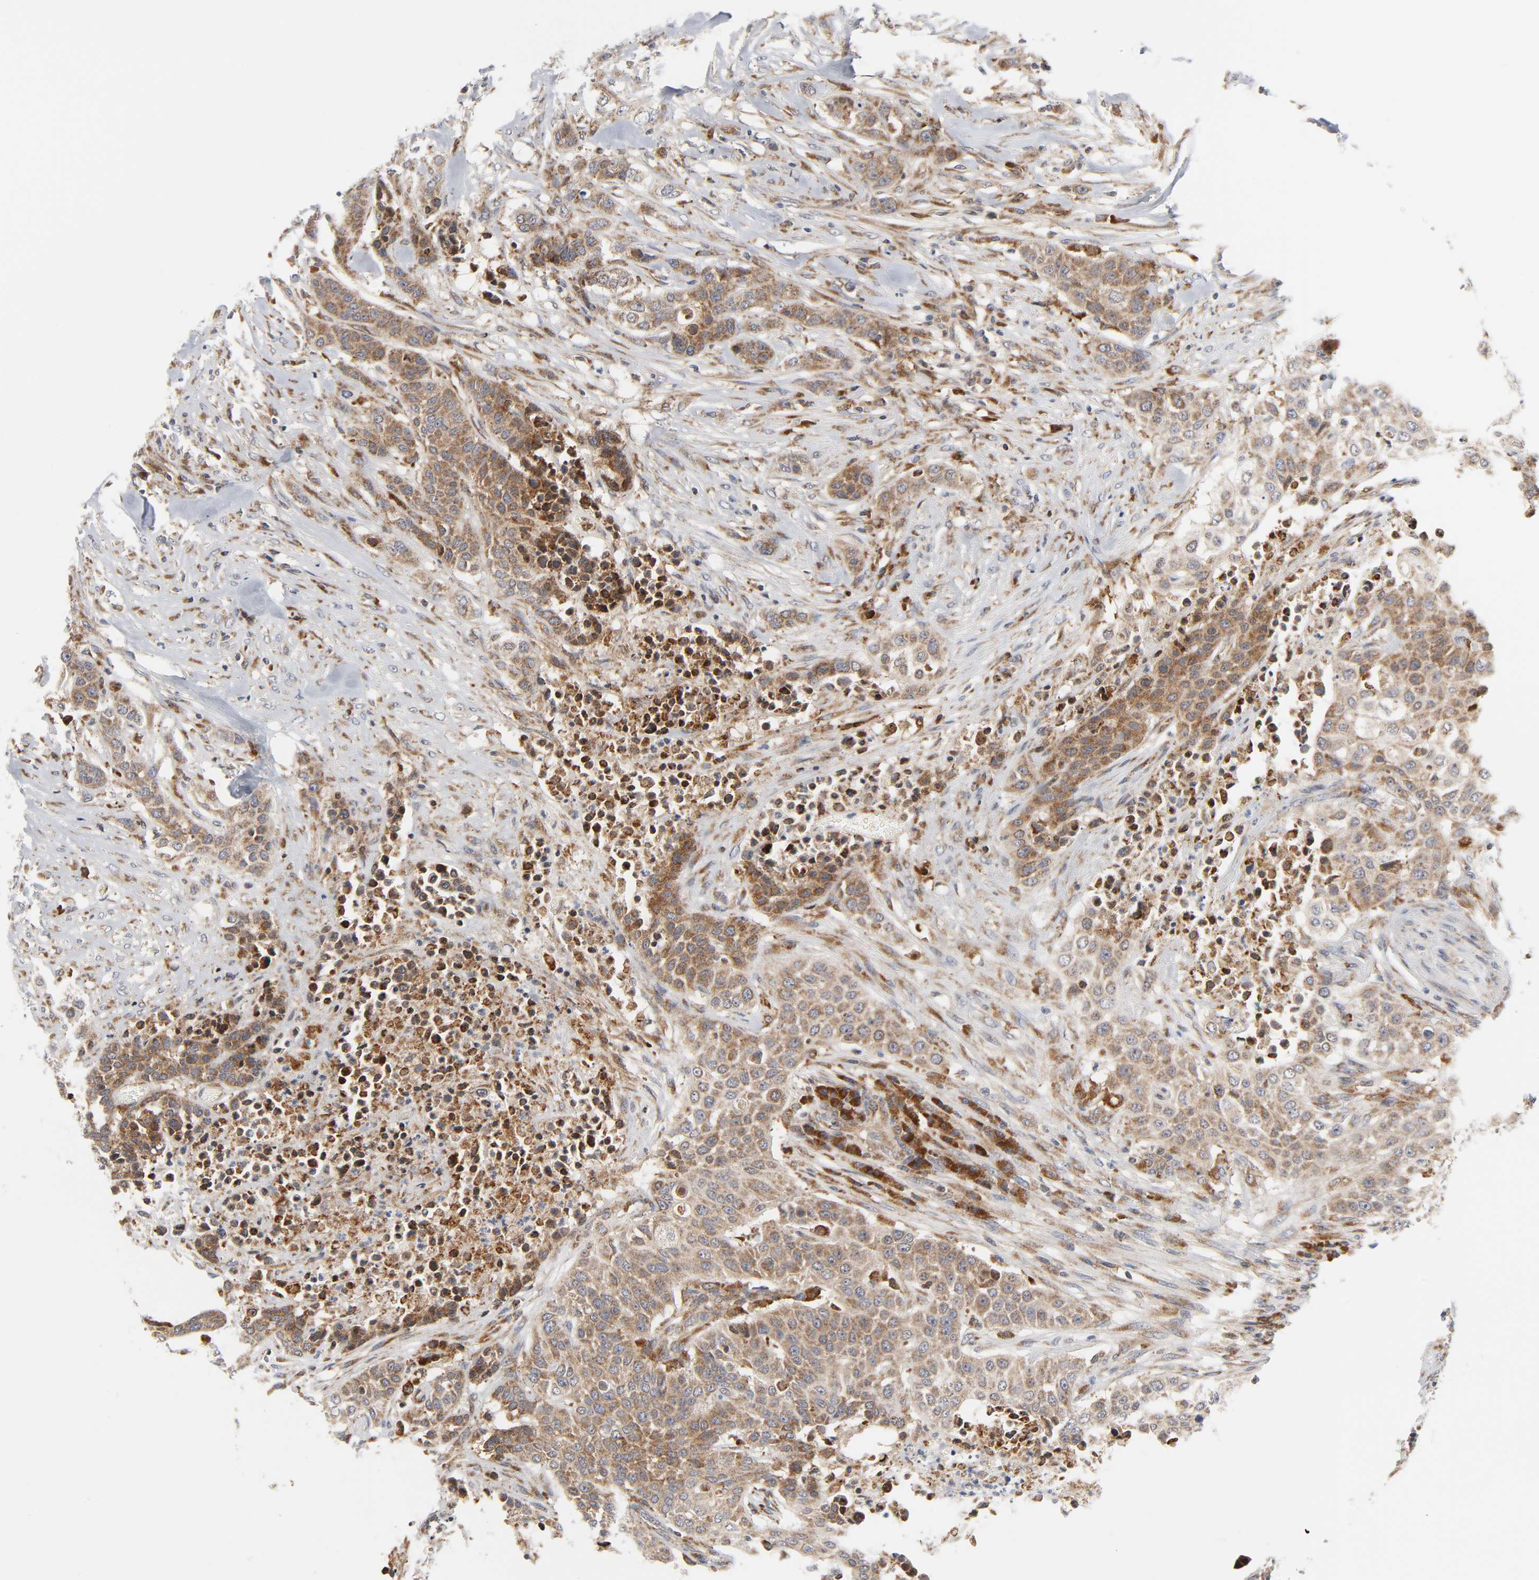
{"staining": {"intensity": "moderate", "quantity": ">75%", "location": "cytoplasmic/membranous"}, "tissue": "urothelial cancer", "cell_type": "Tumor cells", "image_type": "cancer", "snomed": [{"axis": "morphology", "description": "Urothelial carcinoma, High grade"}, {"axis": "topography", "description": "Urinary bladder"}], "caption": "Urothelial cancer was stained to show a protein in brown. There is medium levels of moderate cytoplasmic/membranous expression in about >75% of tumor cells.", "gene": "BAX", "patient": {"sex": "male", "age": 74}}